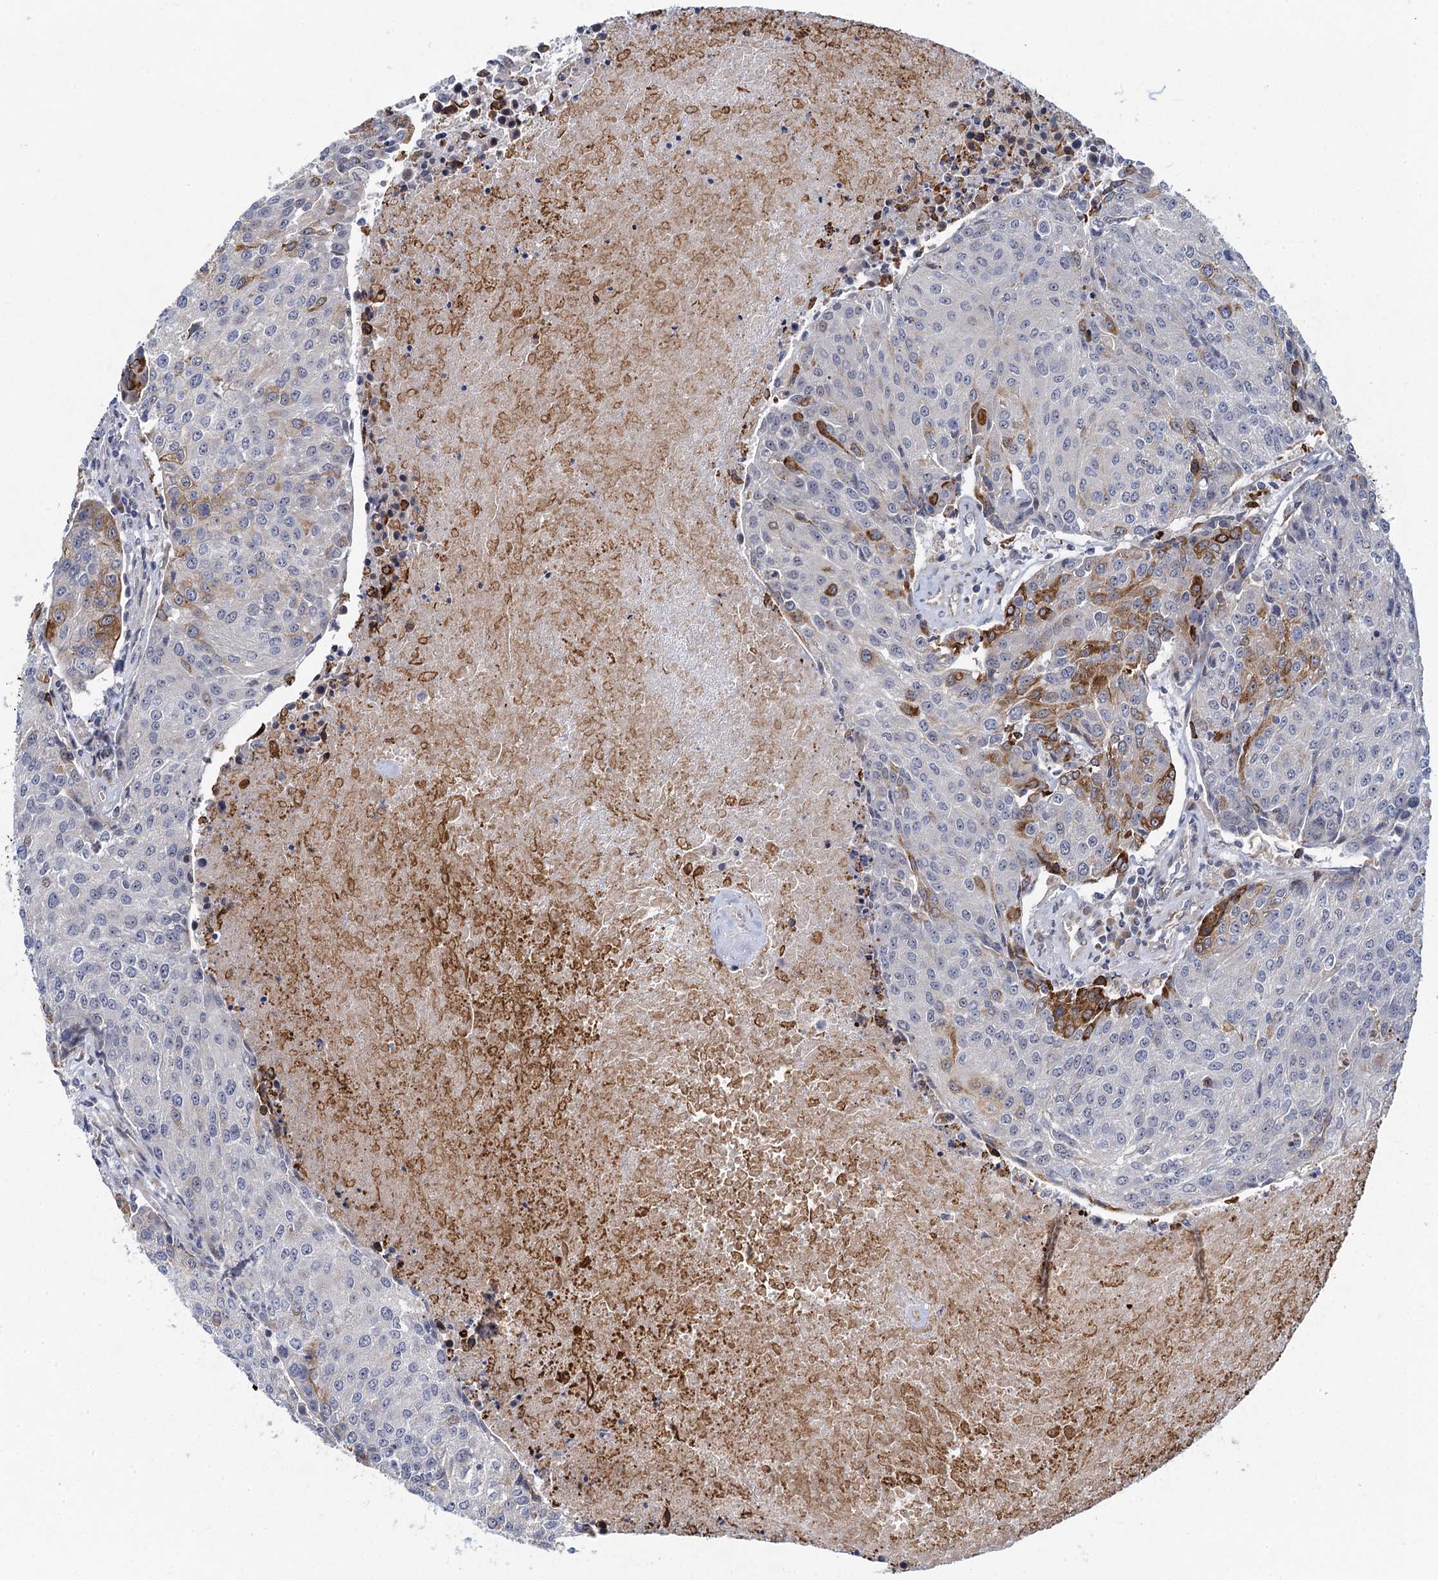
{"staining": {"intensity": "strong", "quantity": "<25%", "location": "cytoplasmic/membranous"}, "tissue": "urothelial cancer", "cell_type": "Tumor cells", "image_type": "cancer", "snomed": [{"axis": "morphology", "description": "Urothelial carcinoma, High grade"}, {"axis": "topography", "description": "Urinary bladder"}], "caption": "A brown stain highlights strong cytoplasmic/membranous expression of a protein in human urothelial cancer tumor cells.", "gene": "QPCTL", "patient": {"sex": "female", "age": 85}}